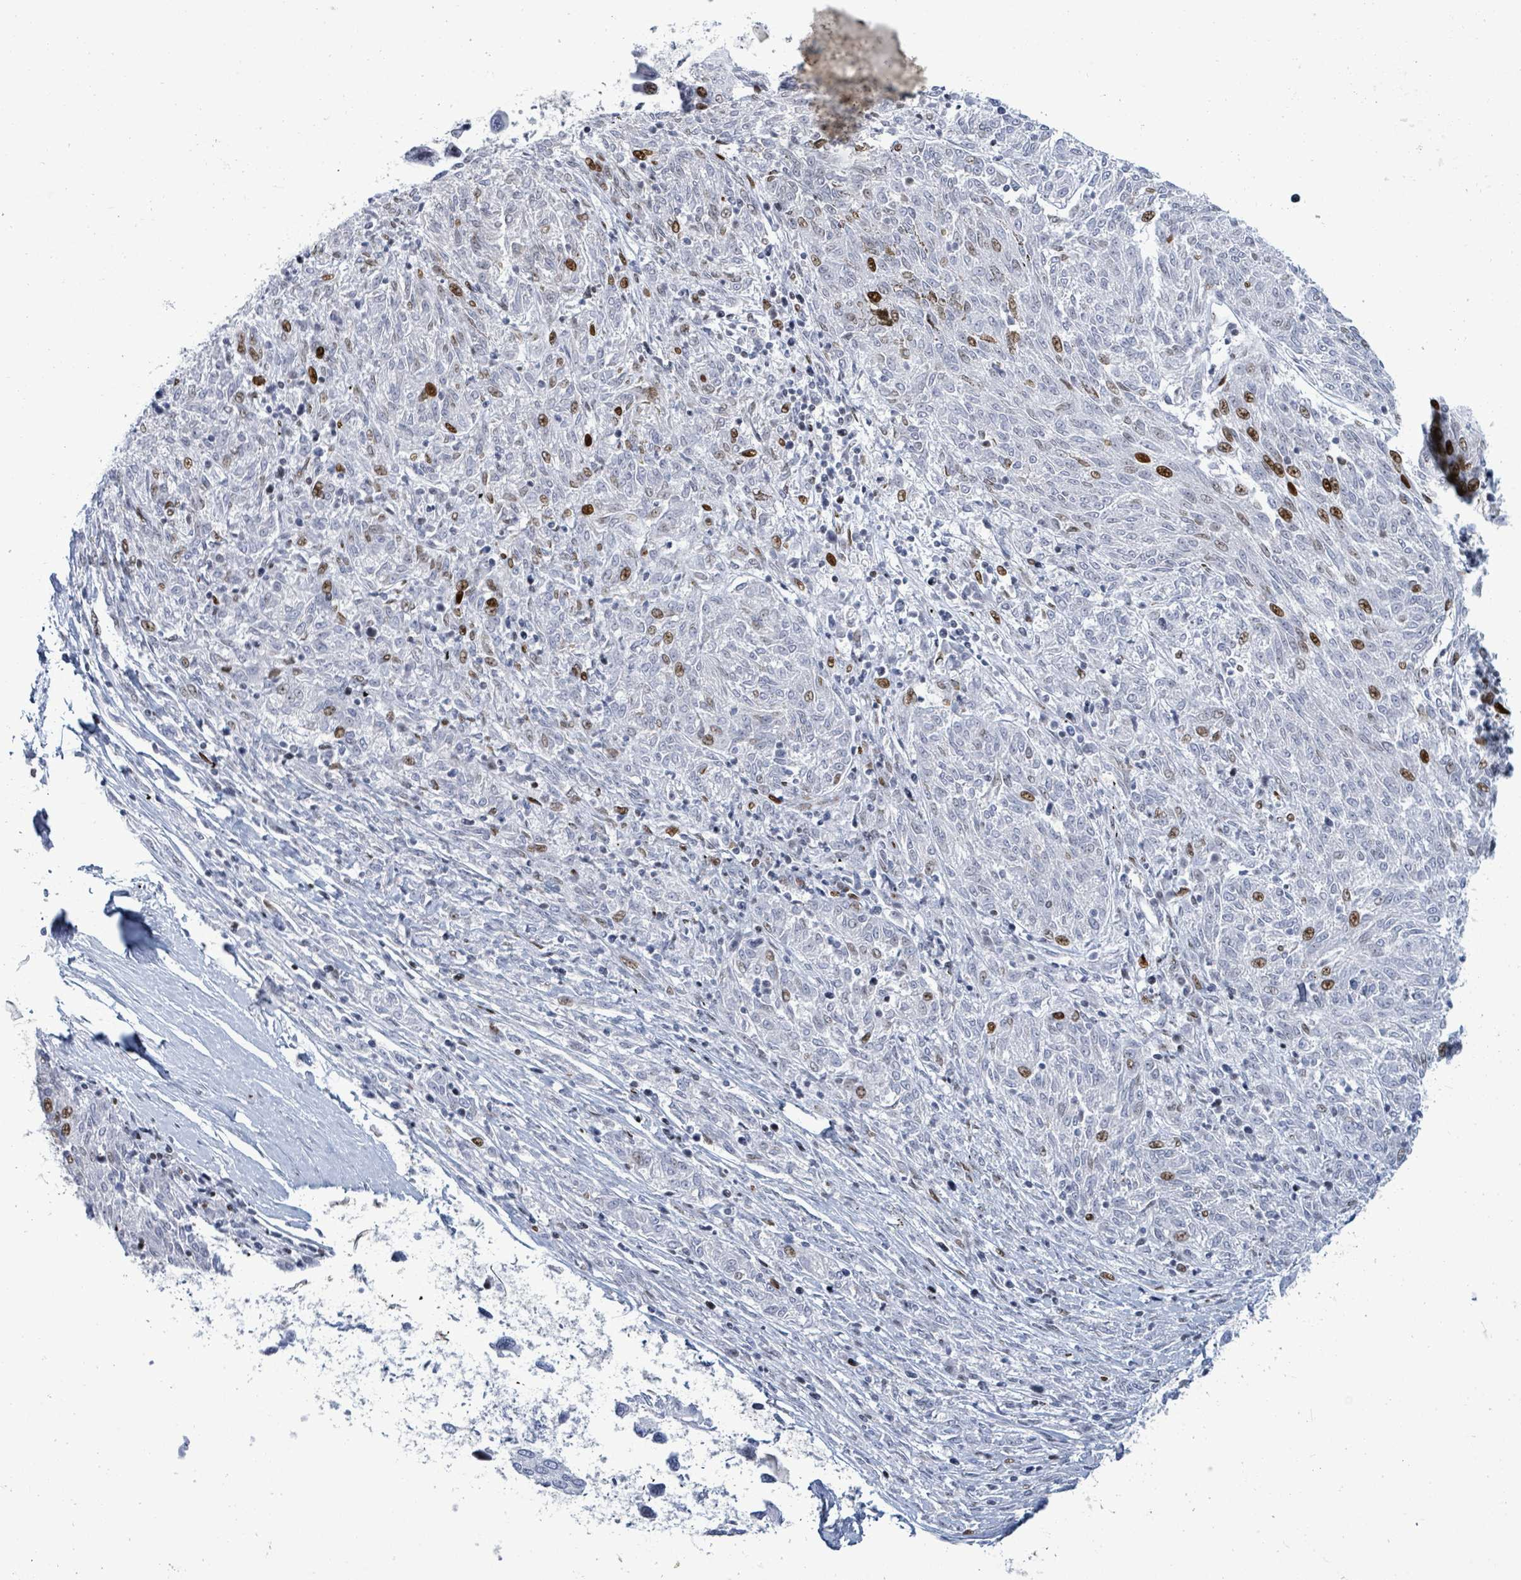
{"staining": {"intensity": "moderate", "quantity": "<25%", "location": "nuclear"}, "tissue": "melanoma", "cell_type": "Tumor cells", "image_type": "cancer", "snomed": [{"axis": "morphology", "description": "Malignant melanoma, NOS"}, {"axis": "topography", "description": "Skin"}], "caption": "Malignant melanoma tissue shows moderate nuclear positivity in approximately <25% of tumor cells, visualized by immunohistochemistry.", "gene": "MALL", "patient": {"sex": "female", "age": 72}}